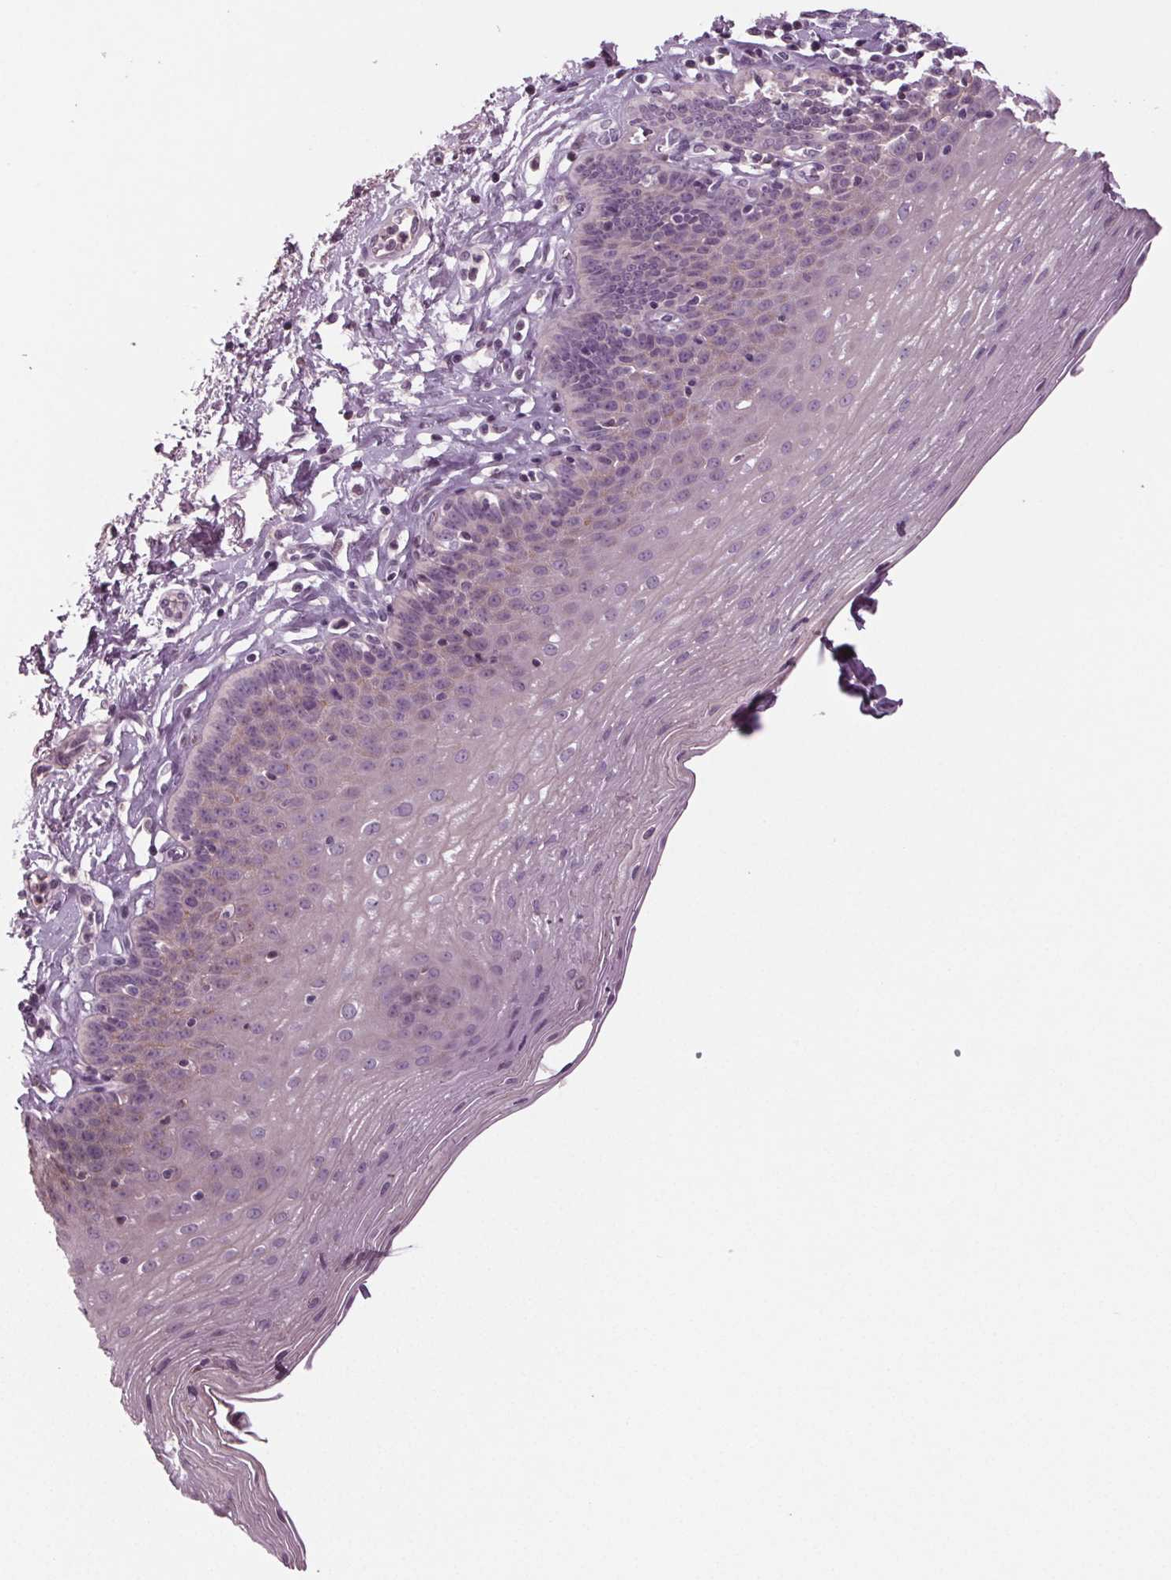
{"staining": {"intensity": "negative", "quantity": "none", "location": "none"}, "tissue": "esophagus", "cell_type": "Squamous epithelial cells", "image_type": "normal", "snomed": [{"axis": "morphology", "description": "Normal tissue, NOS"}, {"axis": "topography", "description": "Esophagus"}], "caption": "Immunohistochemical staining of normal human esophagus displays no significant expression in squamous epithelial cells.", "gene": "BHLHE22", "patient": {"sex": "female", "age": 81}}